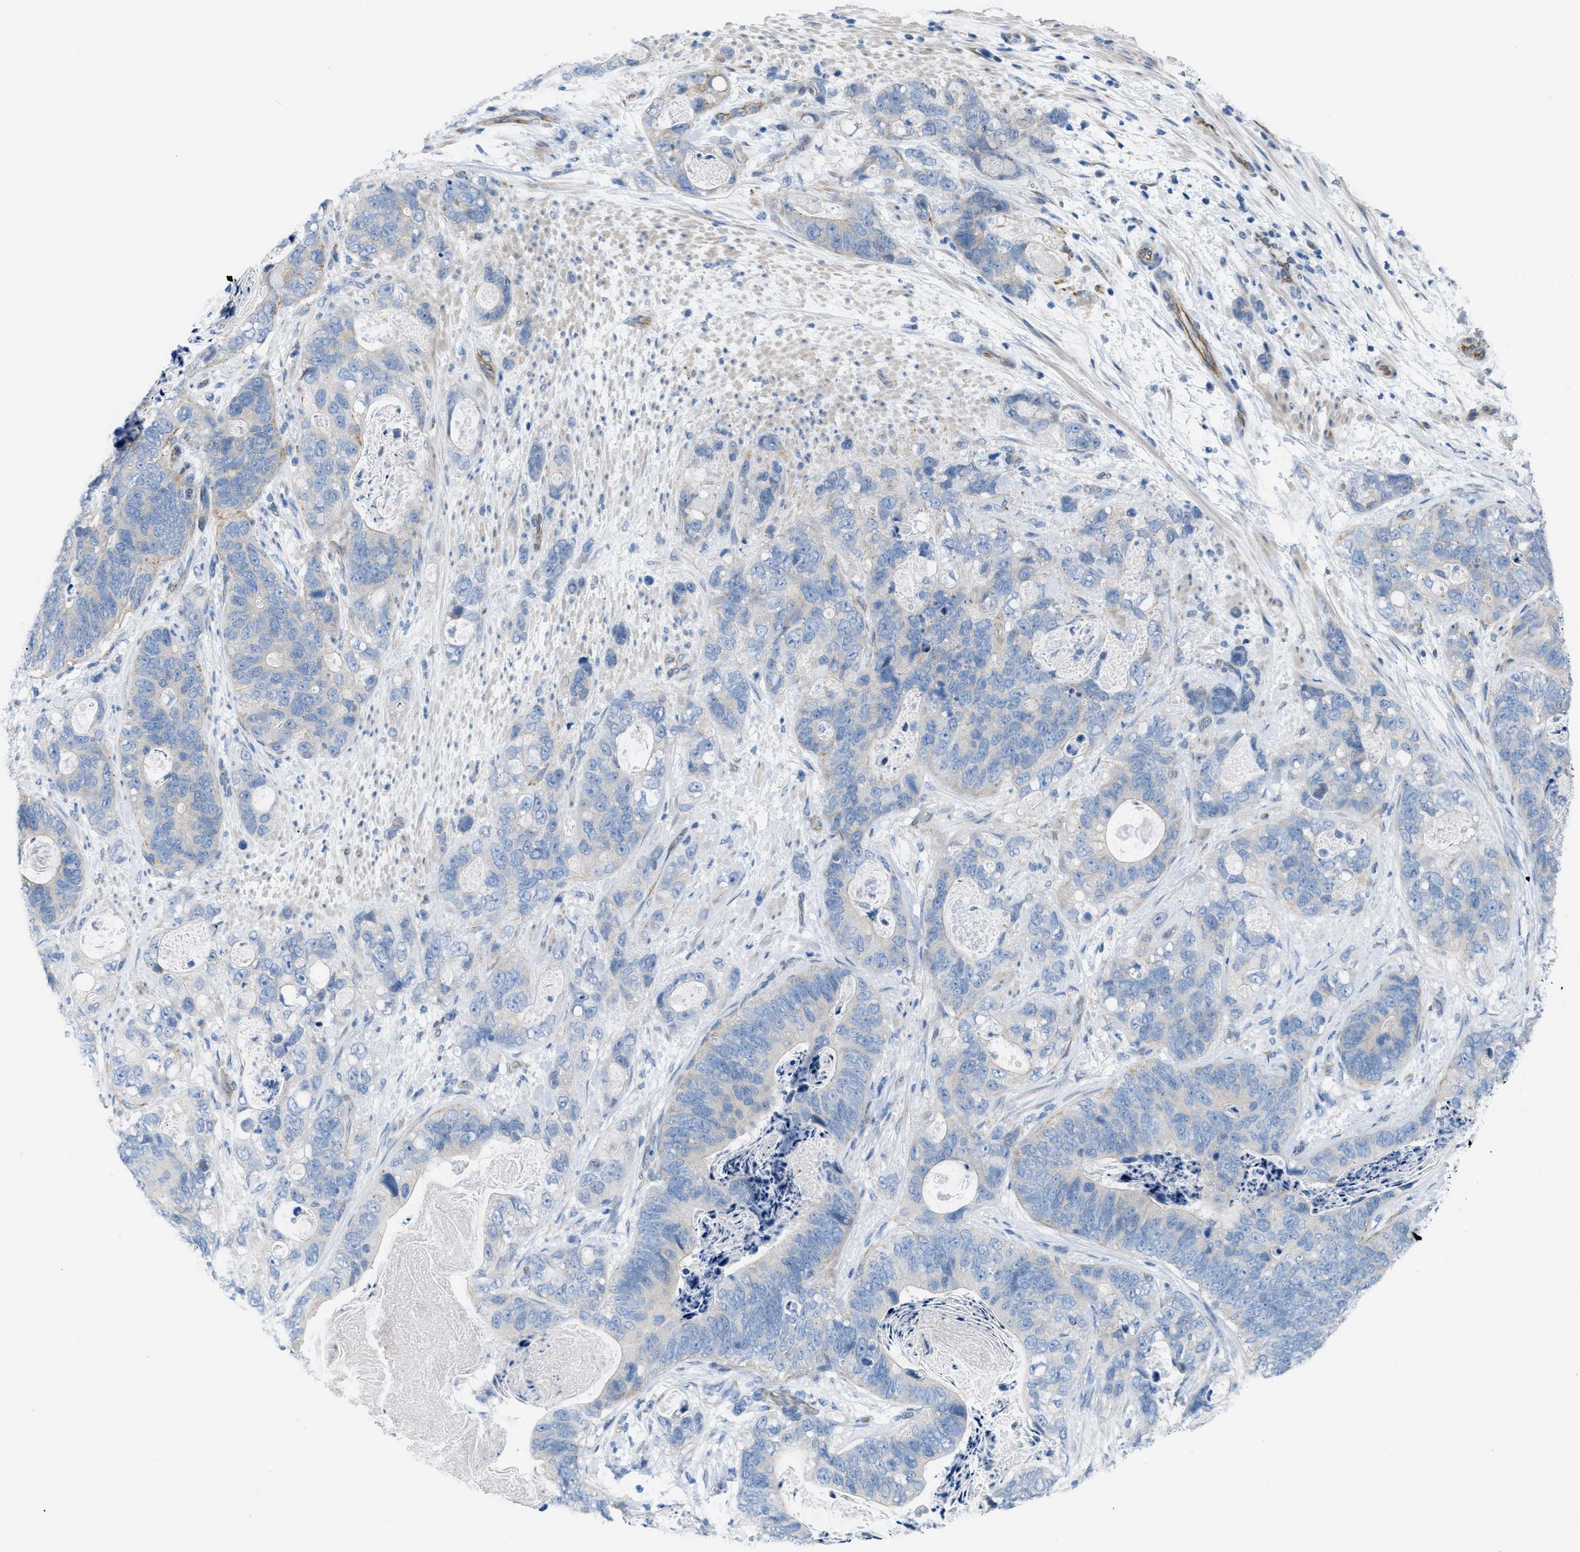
{"staining": {"intensity": "negative", "quantity": "none", "location": "none"}, "tissue": "stomach cancer", "cell_type": "Tumor cells", "image_type": "cancer", "snomed": [{"axis": "morphology", "description": "Normal tissue, NOS"}, {"axis": "morphology", "description": "Adenocarcinoma, NOS"}, {"axis": "topography", "description": "Stomach"}], "caption": "DAB (3,3'-diaminobenzidine) immunohistochemical staining of human stomach cancer exhibits no significant staining in tumor cells.", "gene": "SLC12A1", "patient": {"sex": "female", "age": 89}}